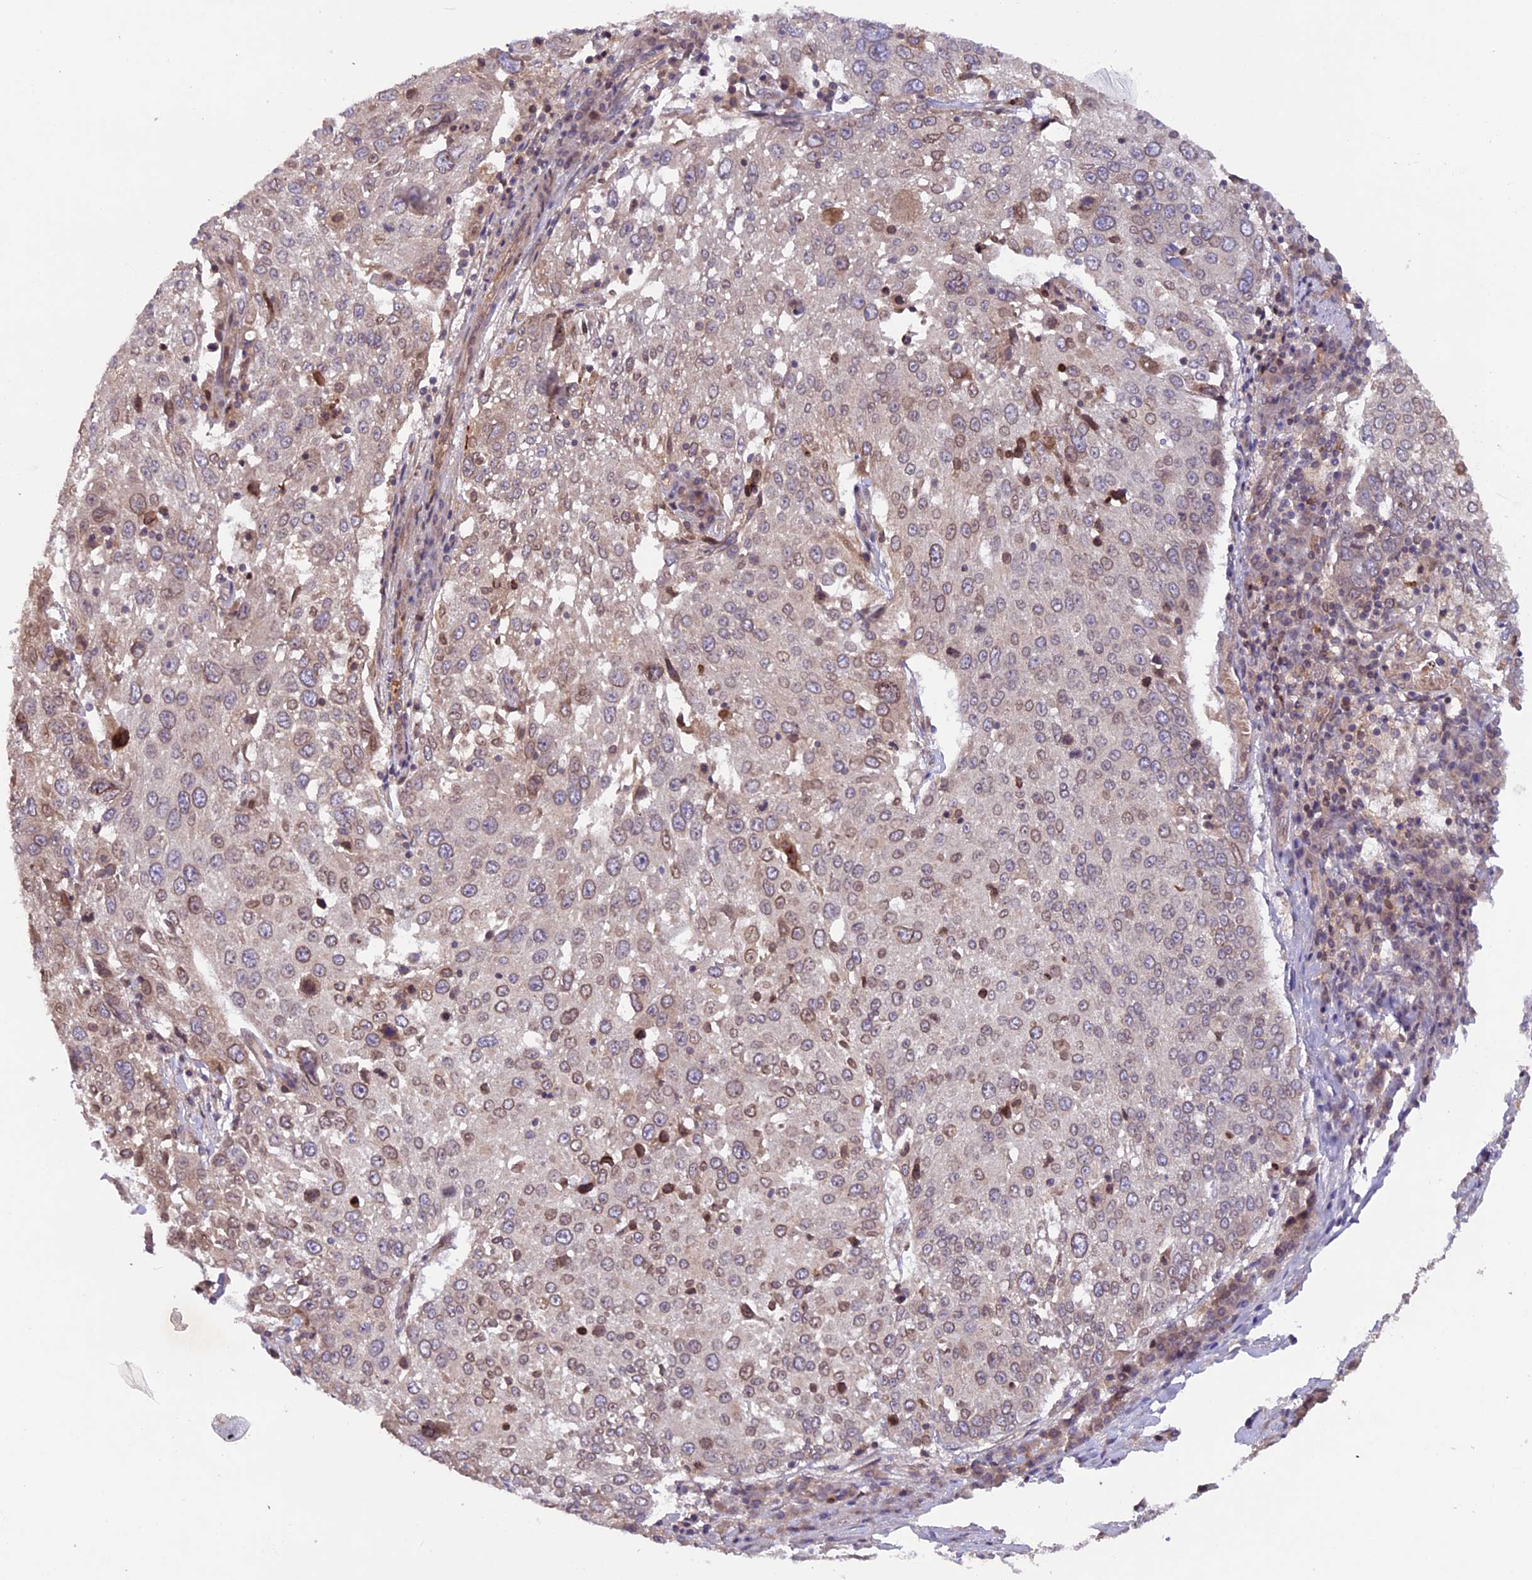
{"staining": {"intensity": "weak", "quantity": "25%-75%", "location": "cytoplasmic/membranous,nuclear"}, "tissue": "lung cancer", "cell_type": "Tumor cells", "image_type": "cancer", "snomed": [{"axis": "morphology", "description": "Squamous cell carcinoma, NOS"}, {"axis": "topography", "description": "Lung"}], "caption": "The micrograph reveals a brown stain indicating the presence of a protein in the cytoplasmic/membranous and nuclear of tumor cells in lung cancer.", "gene": "CCDC125", "patient": {"sex": "male", "age": 65}}